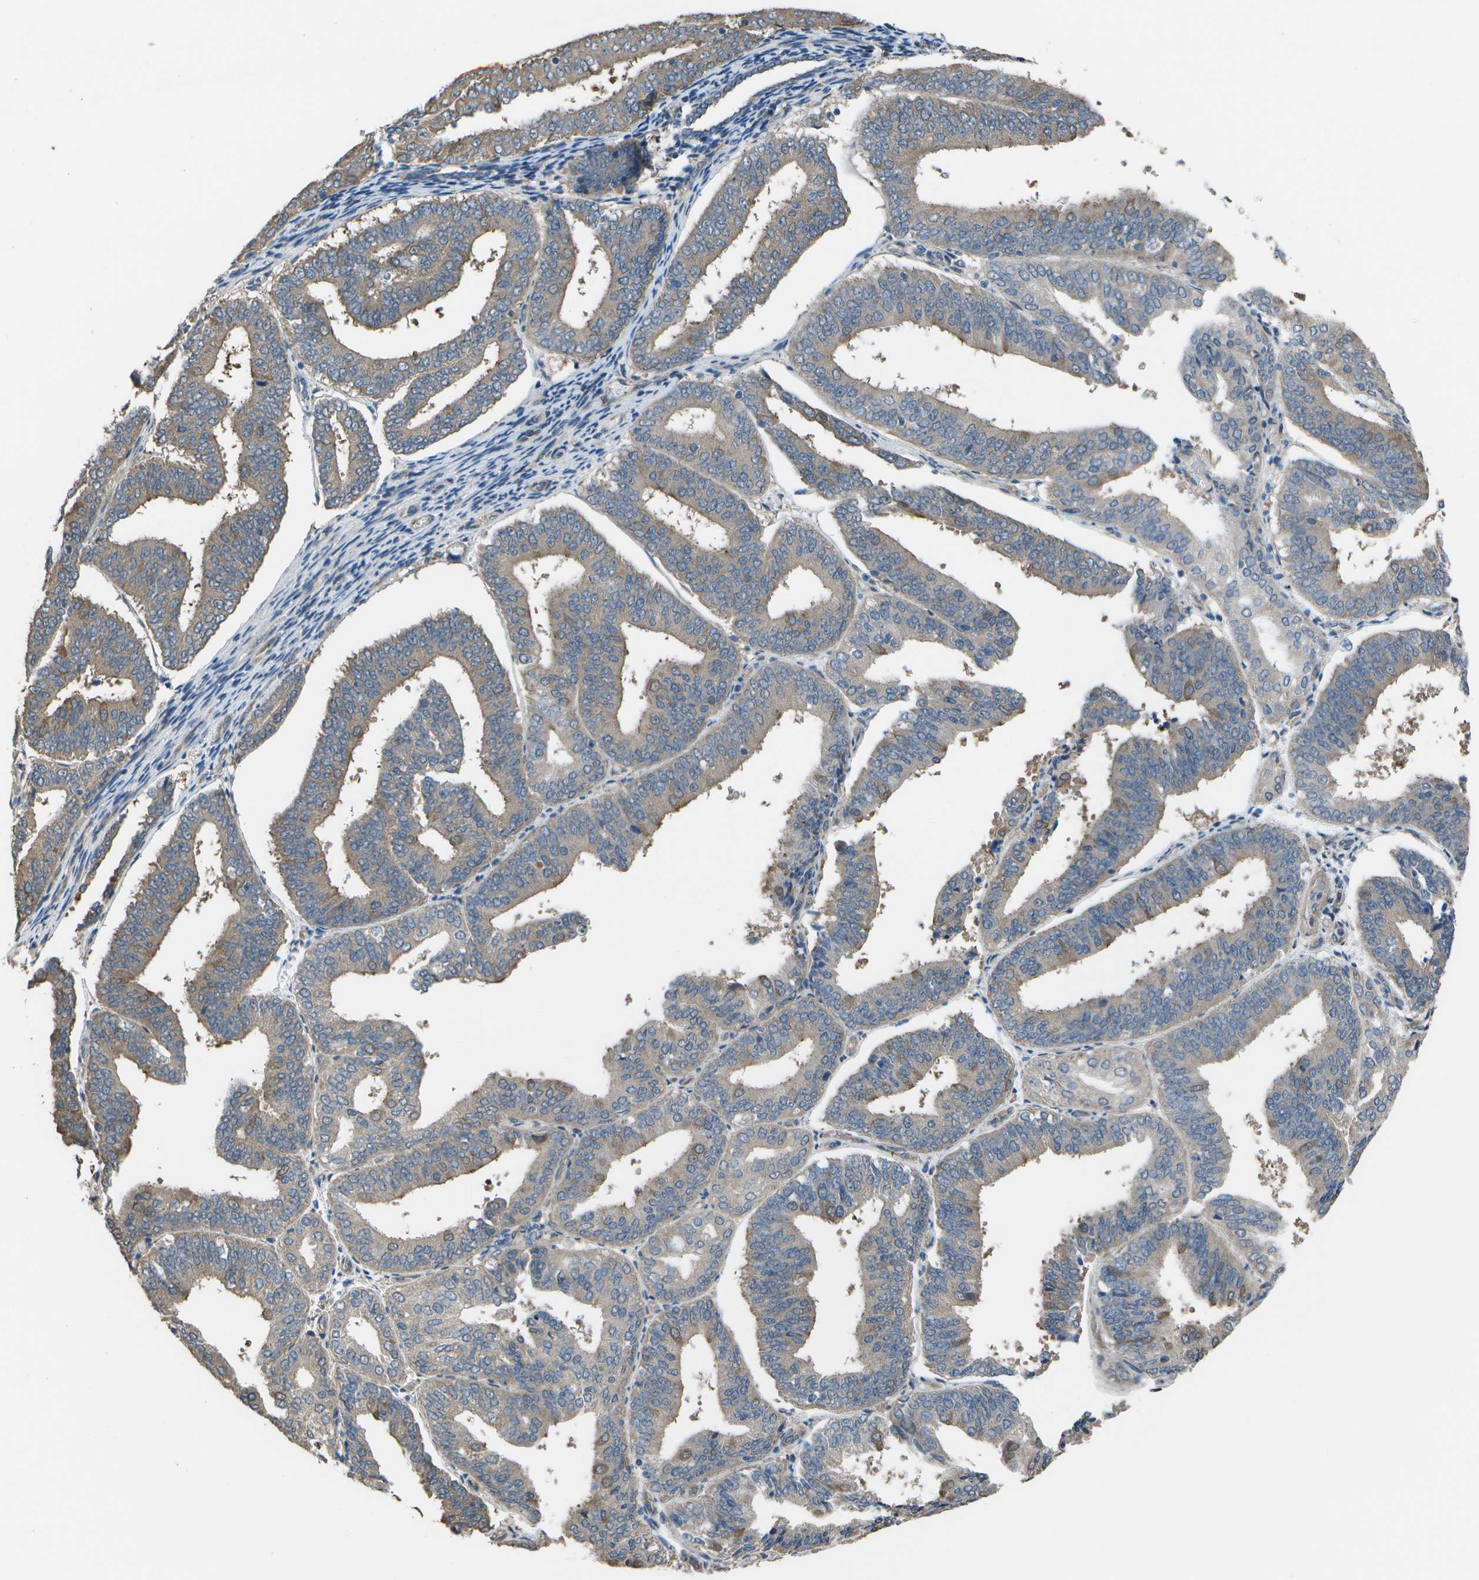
{"staining": {"intensity": "weak", "quantity": "25%-75%", "location": "cytoplasmic/membranous"}, "tissue": "endometrial cancer", "cell_type": "Tumor cells", "image_type": "cancer", "snomed": [{"axis": "morphology", "description": "Adenocarcinoma, NOS"}, {"axis": "topography", "description": "Endometrium"}], "caption": "Protein staining of endometrial cancer tissue shows weak cytoplasmic/membranous staining in approximately 25%-75% of tumor cells. (Brightfield microscopy of DAB IHC at high magnification).", "gene": "CLNS1A", "patient": {"sex": "female", "age": 63}}